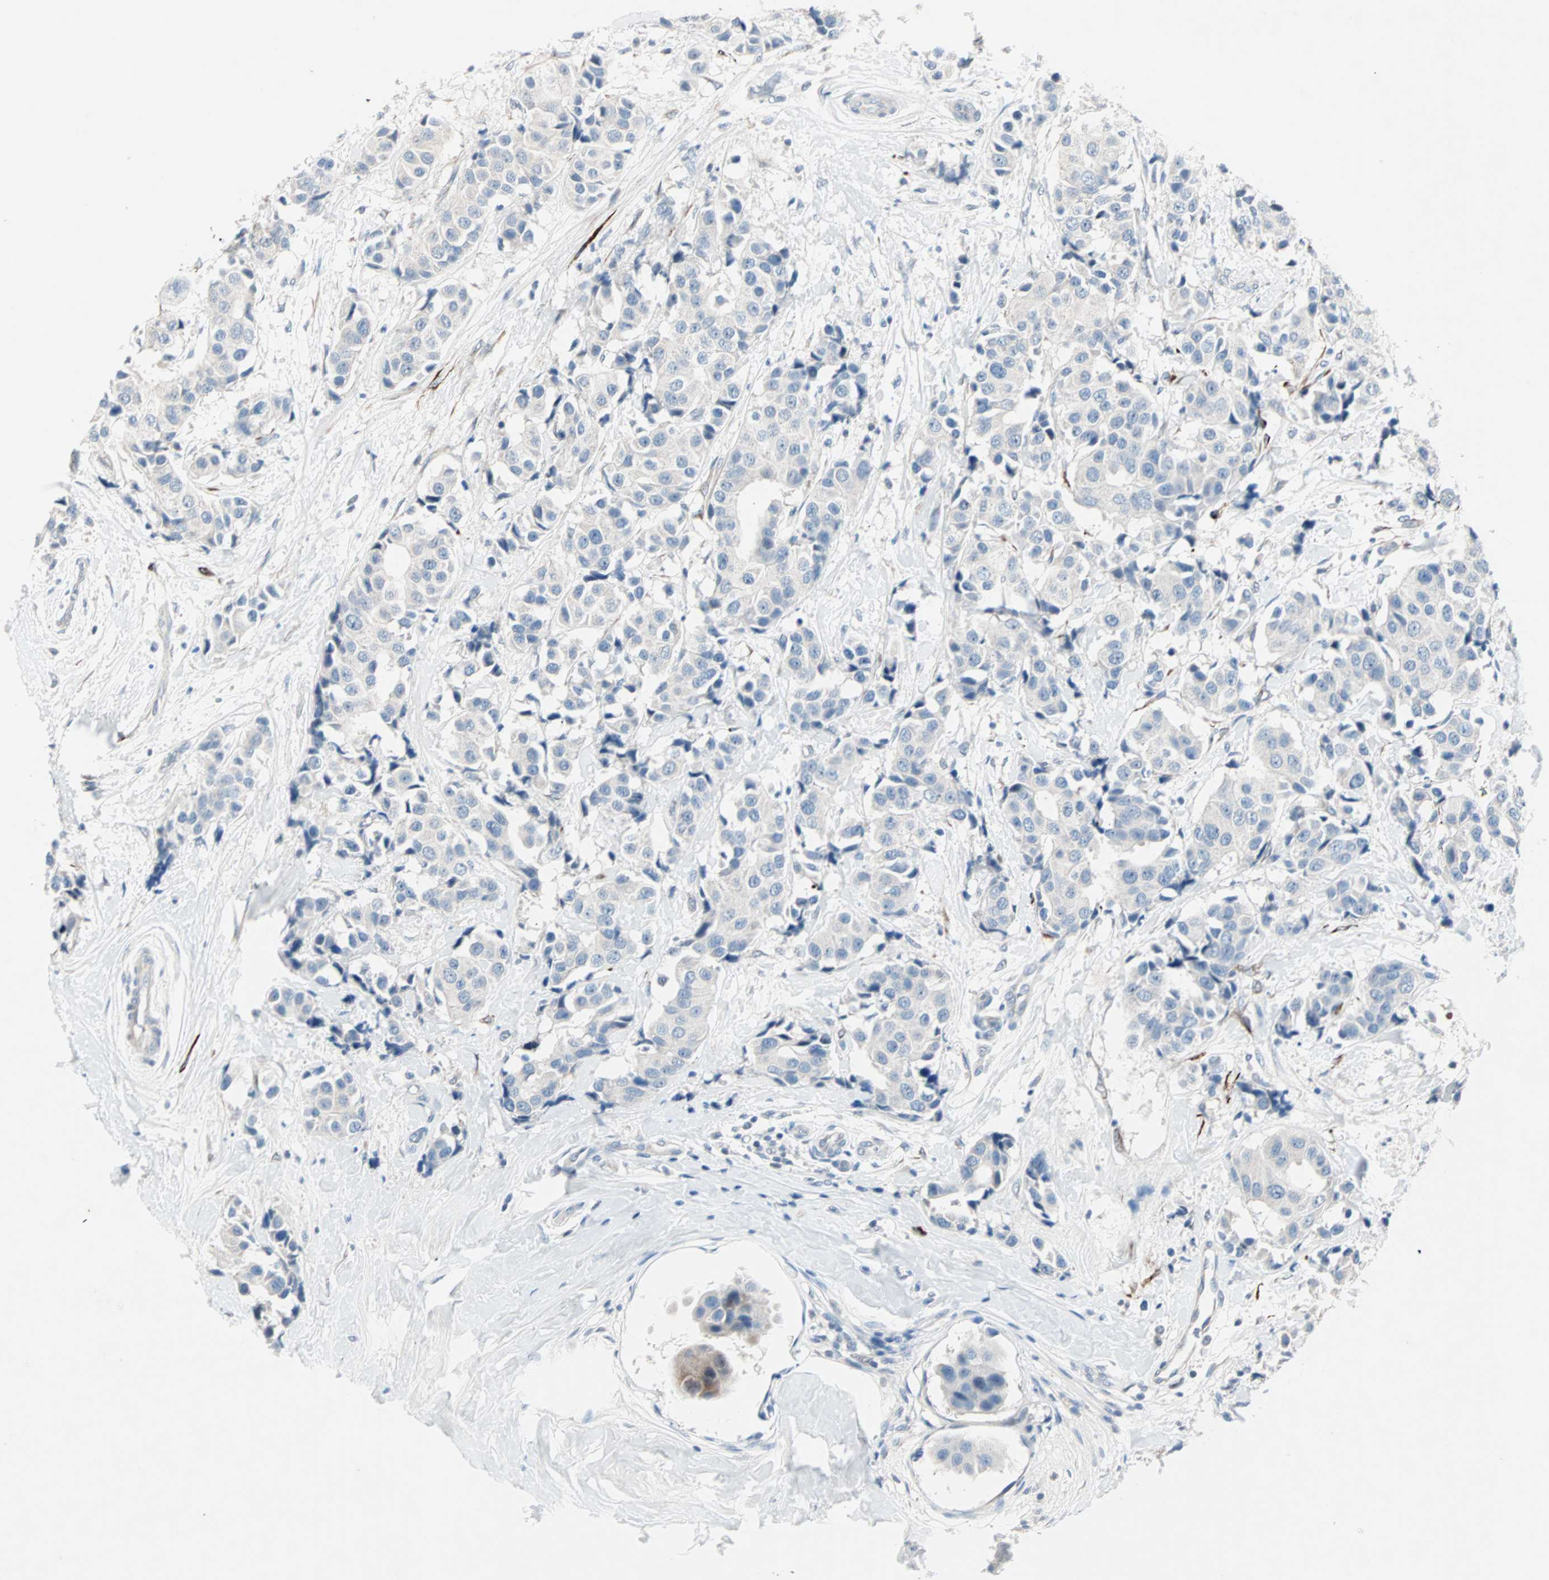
{"staining": {"intensity": "negative", "quantity": "none", "location": "none"}, "tissue": "breast cancer", "cell_type": "Tumor cells", "image_type": "cancer", "snomed": [{"axis": "morphology", "description": "Normal tissue, NOS"}, {"axis": "morphology", "description": "Duct carcinoma"}, {"axis": "topography", "description": "Breast"}], "caption": "The immunohistochemistry micrograph has no significant staining in tumor cells of infiltrating ductal carcinoma (breast) tissue. The staining was performed using DAB (3,3'-diaminobenzidine) to visualize the protein expression in brown, while the nuclei were stained in blue with hematoxylin (Magnification: 20x).", "gene": "NEFH", "patient": {"sex": "female", "age": 39}}